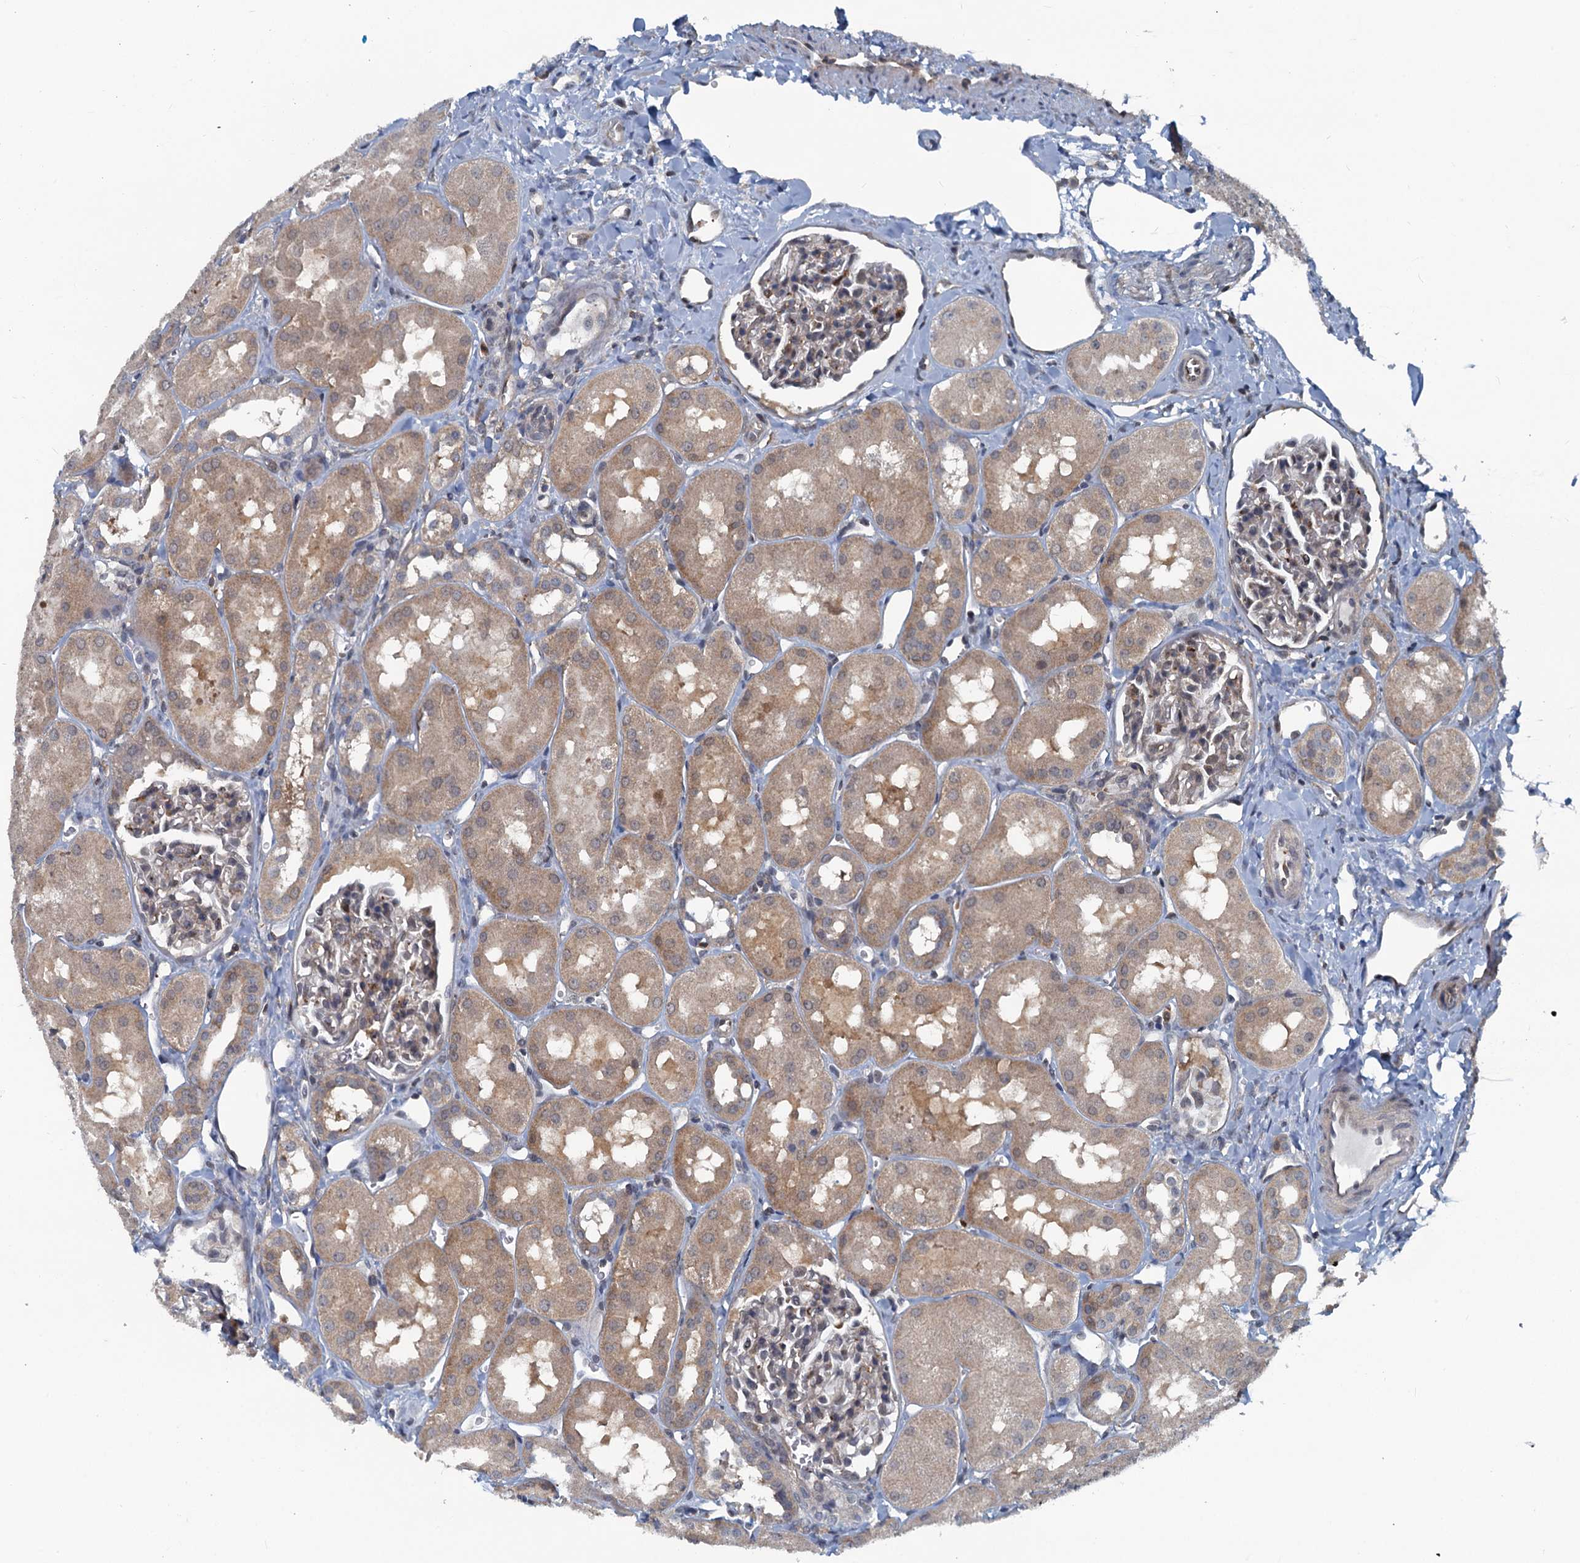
{"staining": {"intensity": "weak", "quantity": "25%-75%", "location": "cytoplasmic/membranous"}, "tissue": "kidney", "cell_type": "Cells in glomeruli", "image_type": "normal", "snomed": [{"axis": "morphology", "description": "Normal tissue, NOS"}, {"axis": "topography", "description": "Kidney"}, {"axis": "topography", "description": "Urinary bladder"}], "caption": "About 25%-75% of cells in glomeruli in normal kidney show weak cytoplasmic/membranous protein expression as visualized by brown immunohistochemical staining.", "gene": "GCLM", "patient": {"sex": "male", "age": 16}}